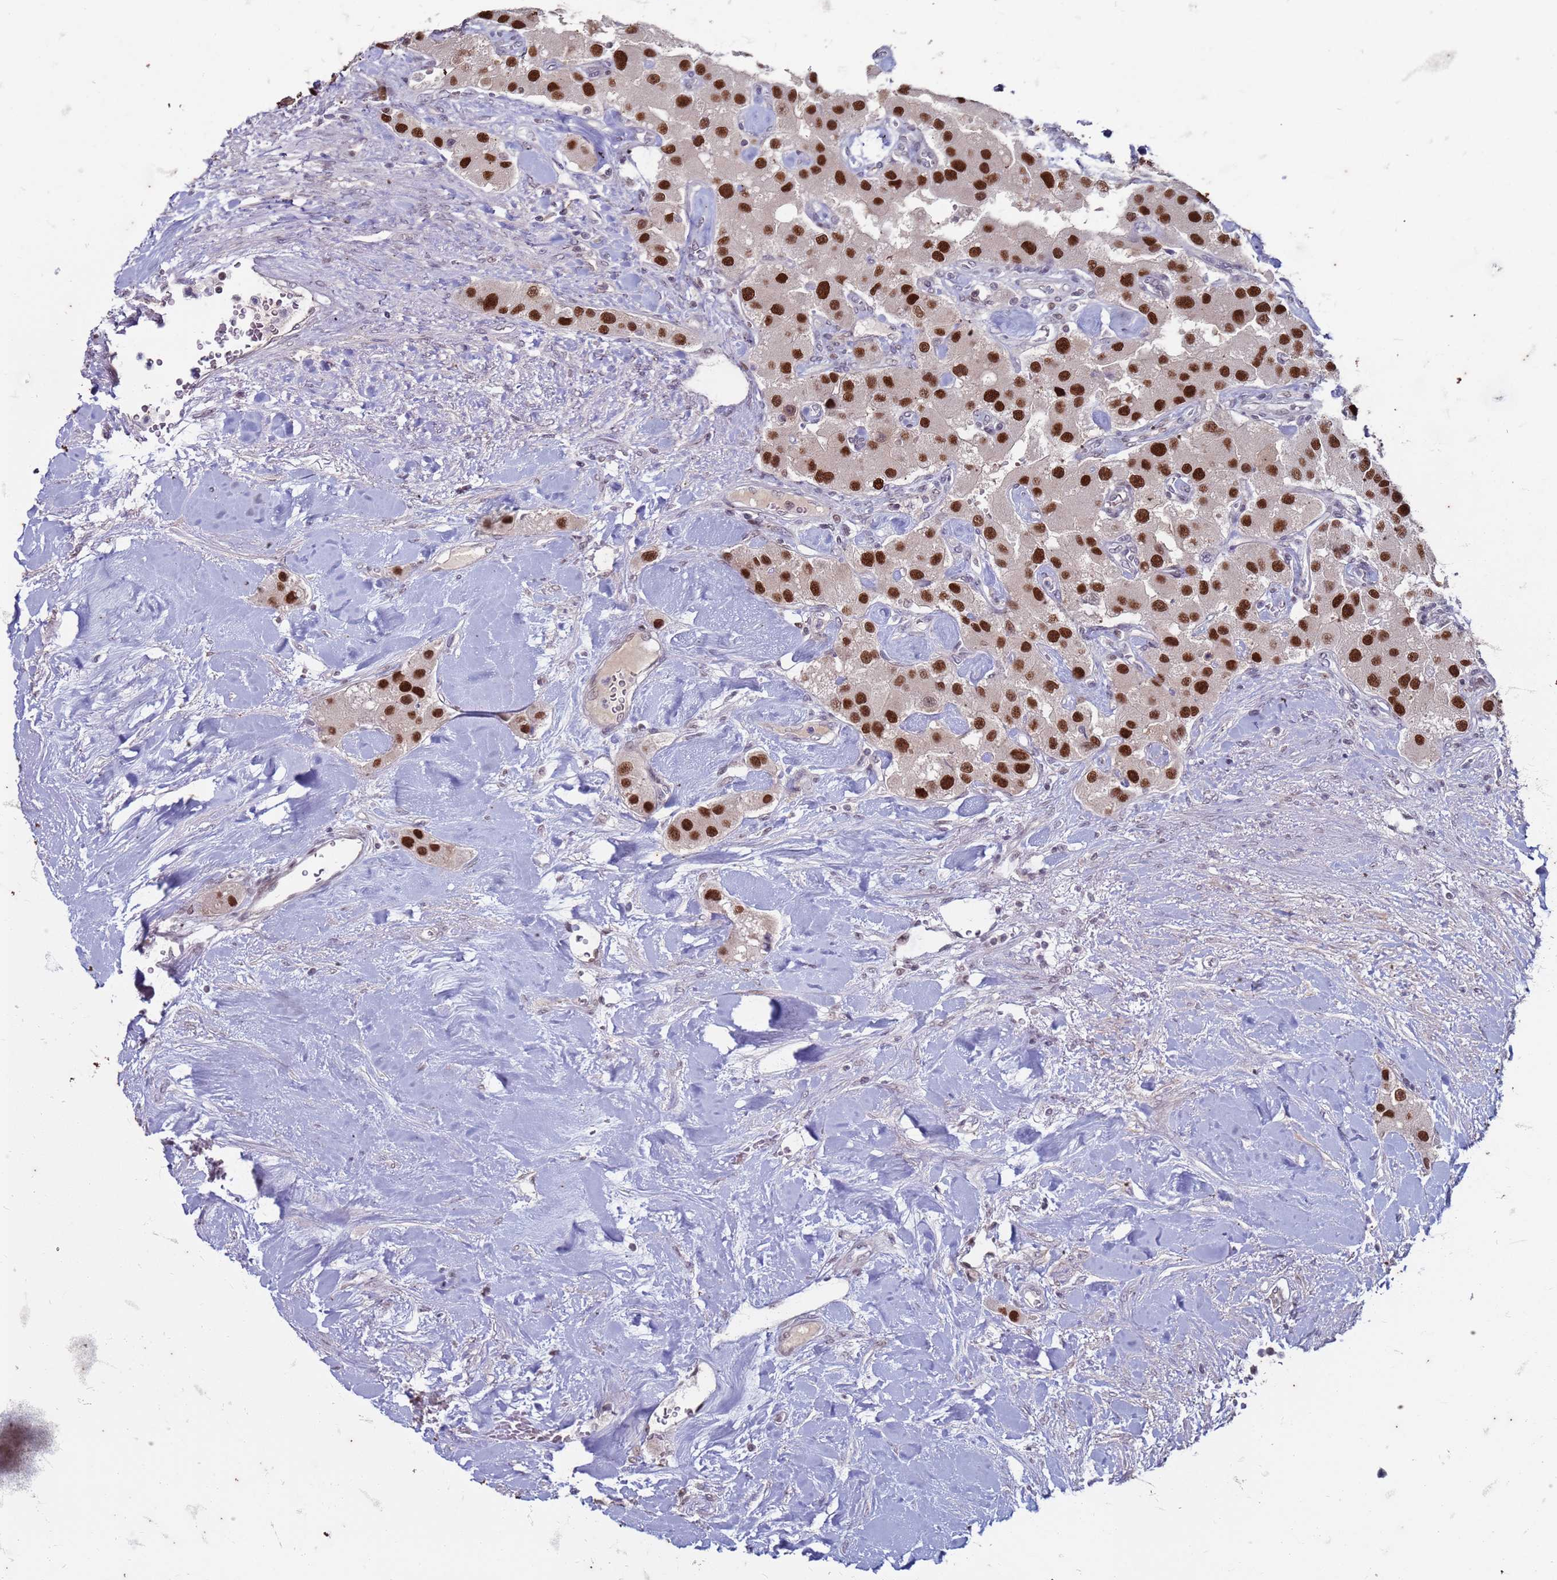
{"staining": {"intensity": "strong", "quantity": ">75%", "location": "nuclear"}, "tissue": "carcinoid", "cell_type": "Tumor cells", "image_type": "cancer", "snomed": [{"axis": "morphology", "description": "Carcinoid, malignant, NOS"}, {"axis": "topography", "description": "Pancreas"}], "caption": "Immunohistochemistry of carcinoid (malignant) reveals high levels of strong nuclear staining in about >75% of tumor cells. The protein of interest is shown in brown color, while the nuclei are stained blue.", "gene": "TRMT6", "patient": {"sex": "male", "age": 41}}